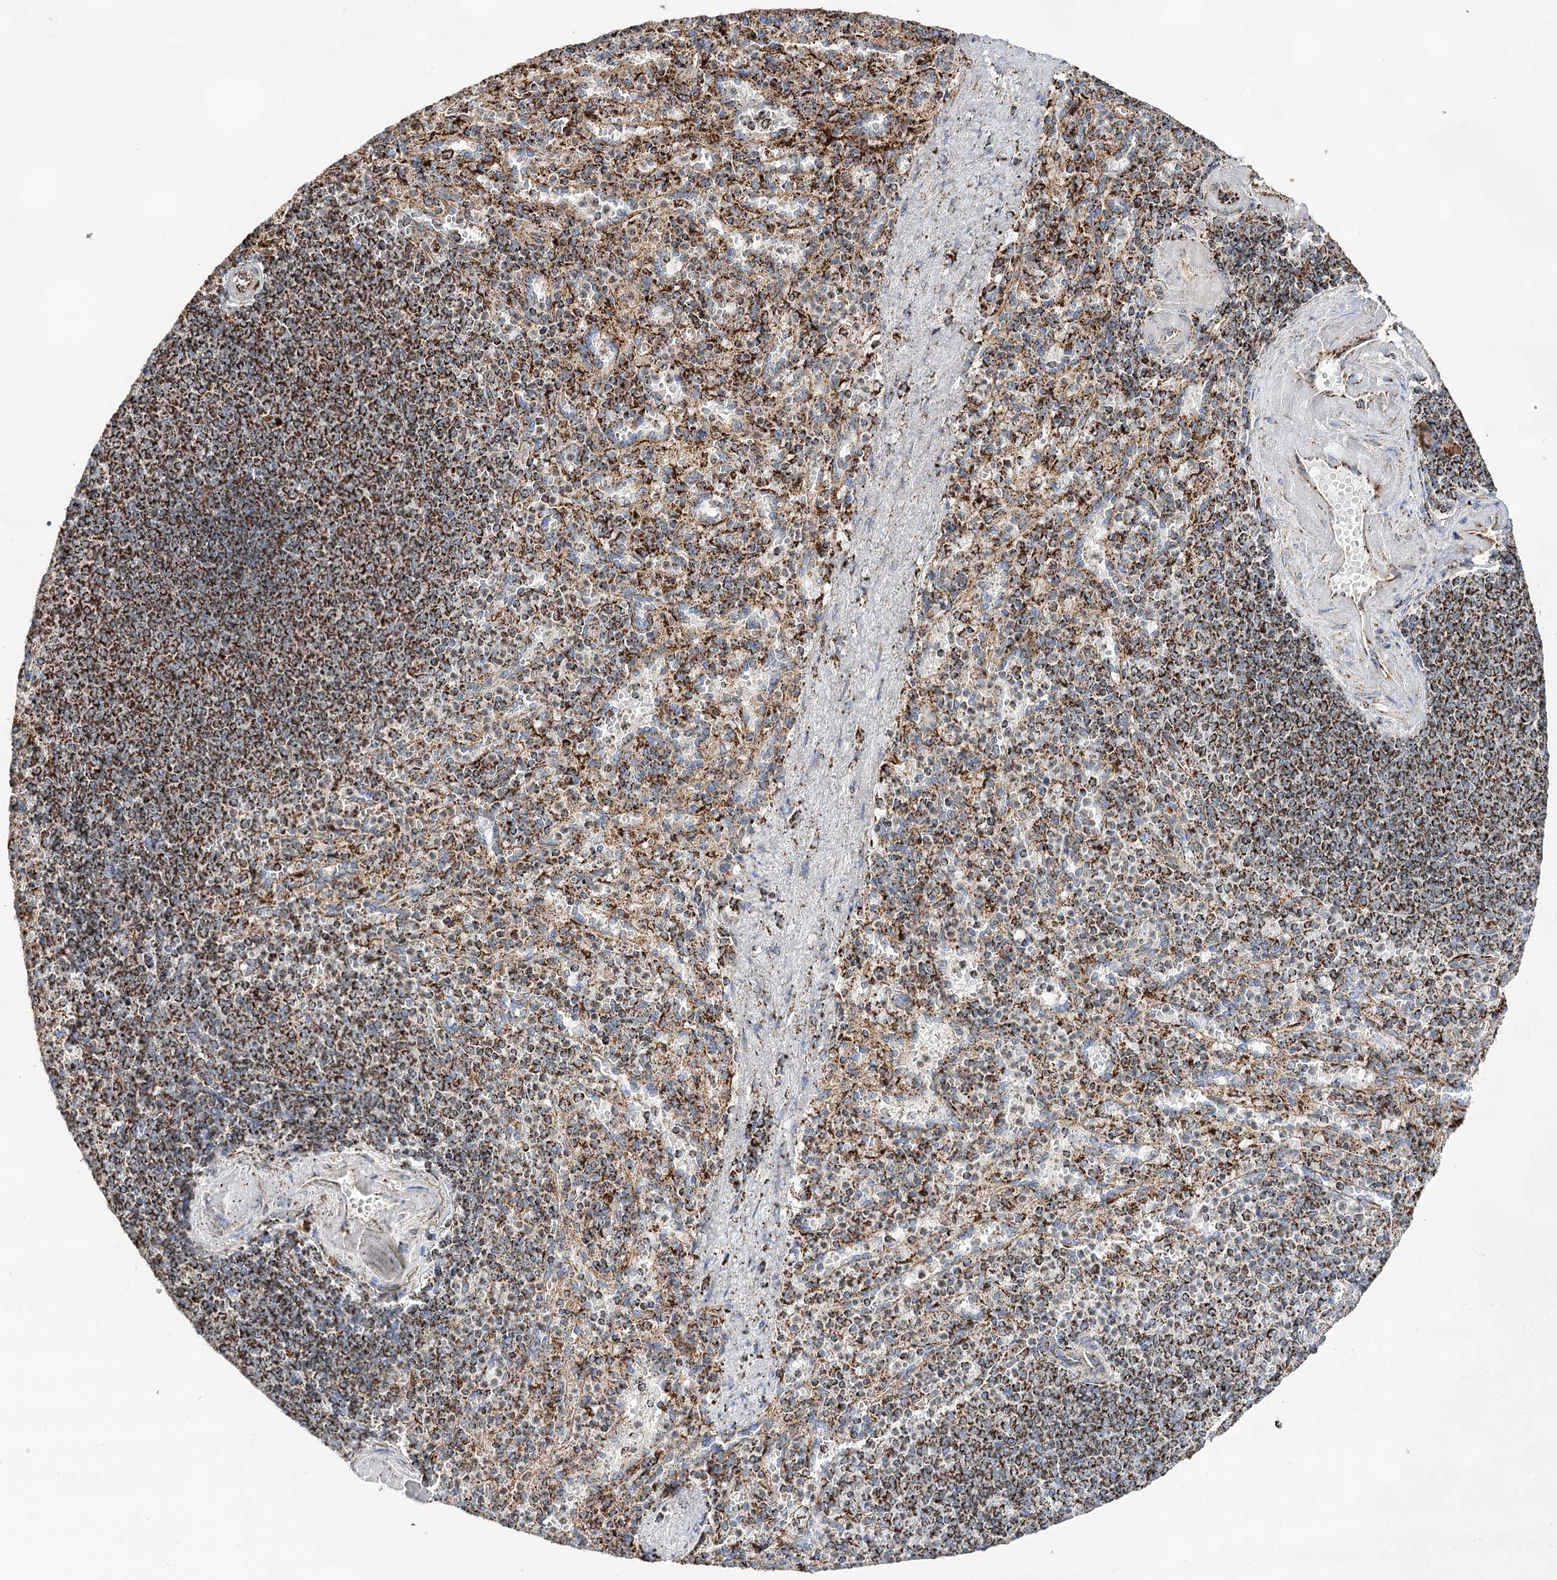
{"staining": {"intensity": "strong", "quantity": "25%-75%", "location": "cytoplasmic/membranous"}, "tissue": "spleen", "cell_type": "Cells in red pulp", "image_type": "normal", "snomed": [{"axis": "morphology", "description": "Normal tissue, NOS"}, {"axis": "topography", "description": "Spleen"}], "caption": "Human spleen stained with a protein marker exhibits strong staining in cells in red pulp.", "gene": "NADK2", "patient": {"sex": "female", "age": 74}}